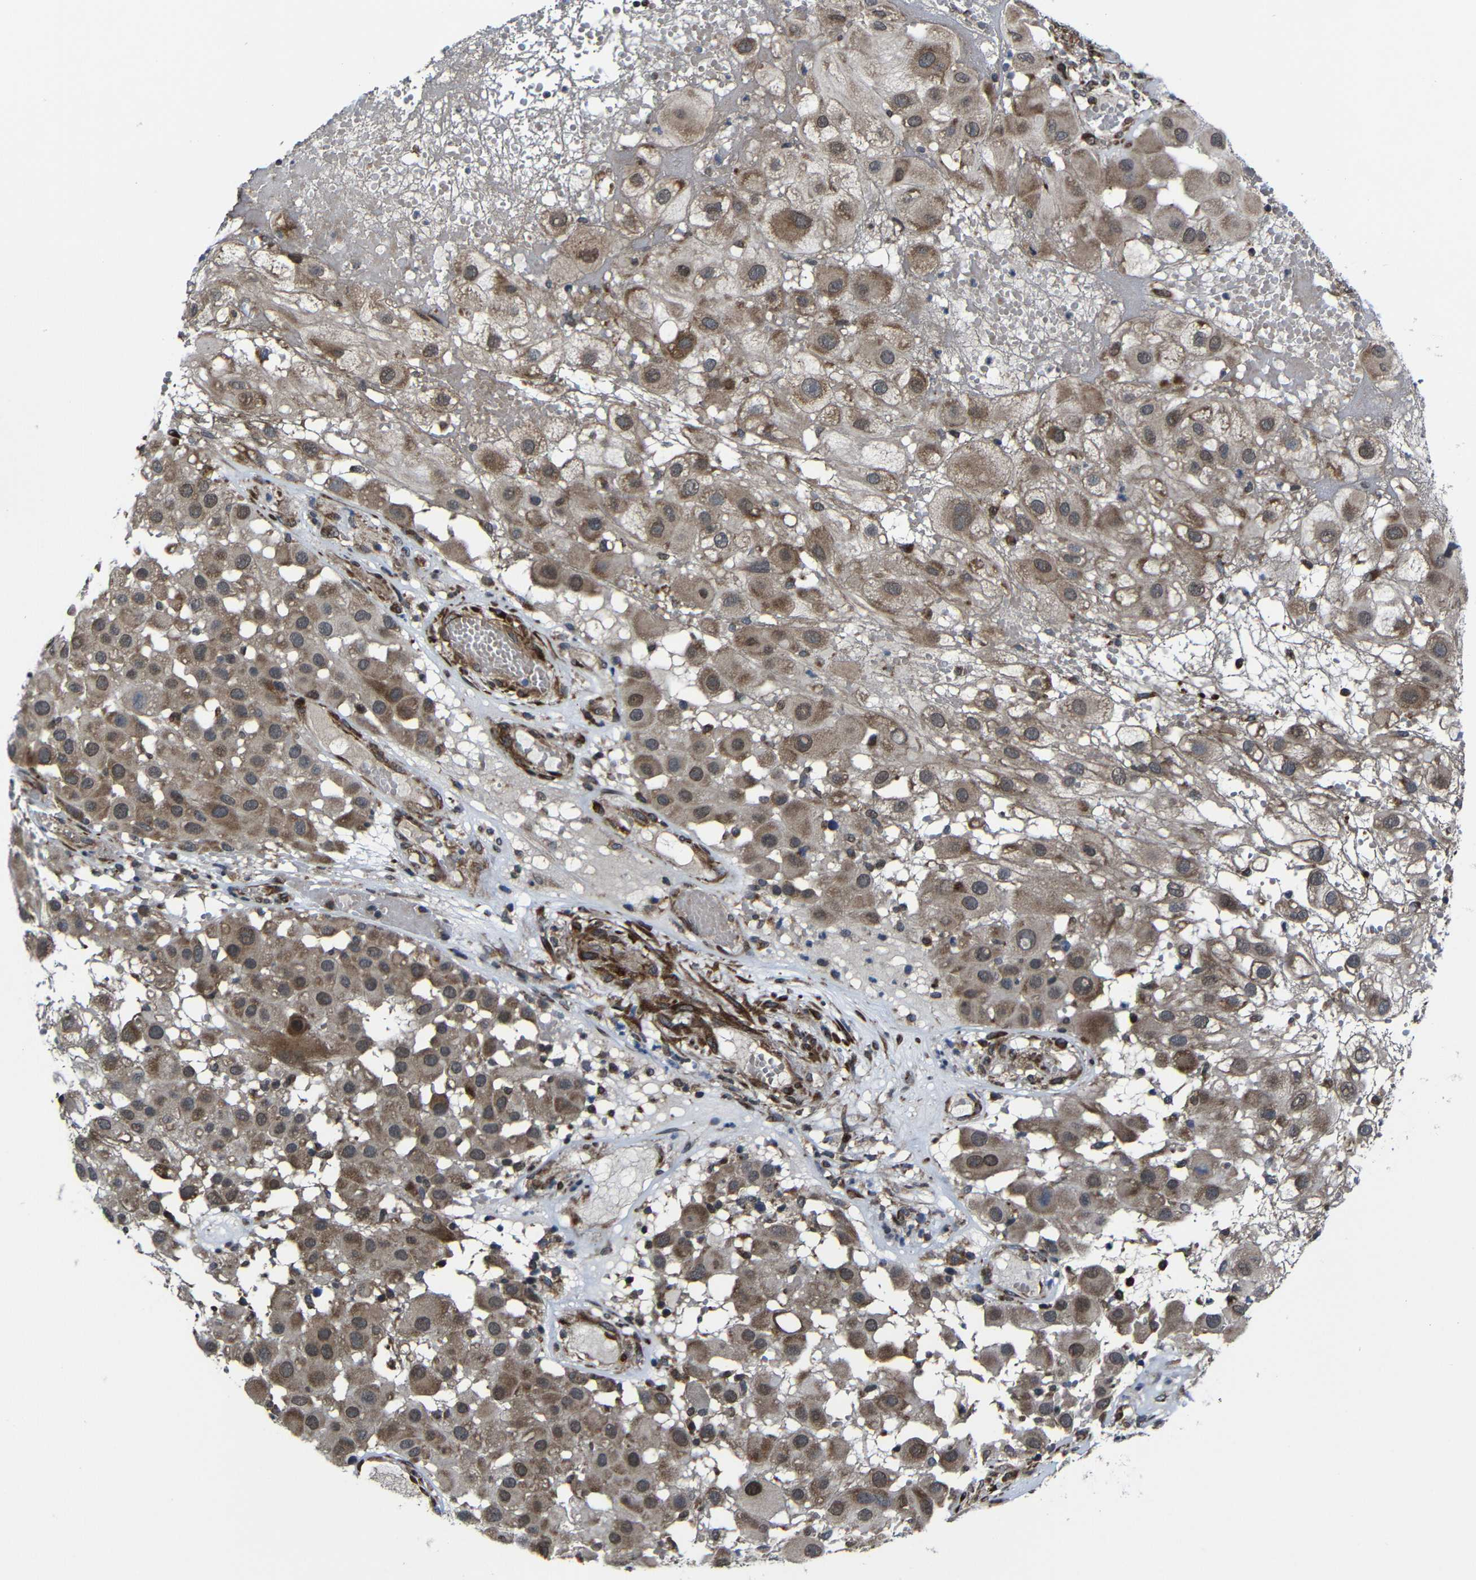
{"staining": {"intensity": "moderate", "quantity": ">75%", "location": "cytoplasmic/membranous"}, "tissue": "melanoma", "cell_type": "Tumor cells", "image_type": "cancer", "snomed": [{"axis": "morphology", "description": "Malignant melanoma, NOS"}, {"axis": "topography", "description": "Skin"}], "caption": "Immunohistochemistry micrograph of neoplastic tissue: malignant melanoma stained using immunohistochemistry (IHC) shows medium levels of moderate protein expression localized specifically in the cytoplasmic/membranous of tumor cells, appearing as a cytoplasmic/membranous brown color.", "gene": "KIAA0513", "patient": {"sex": "female", "age": 81}}